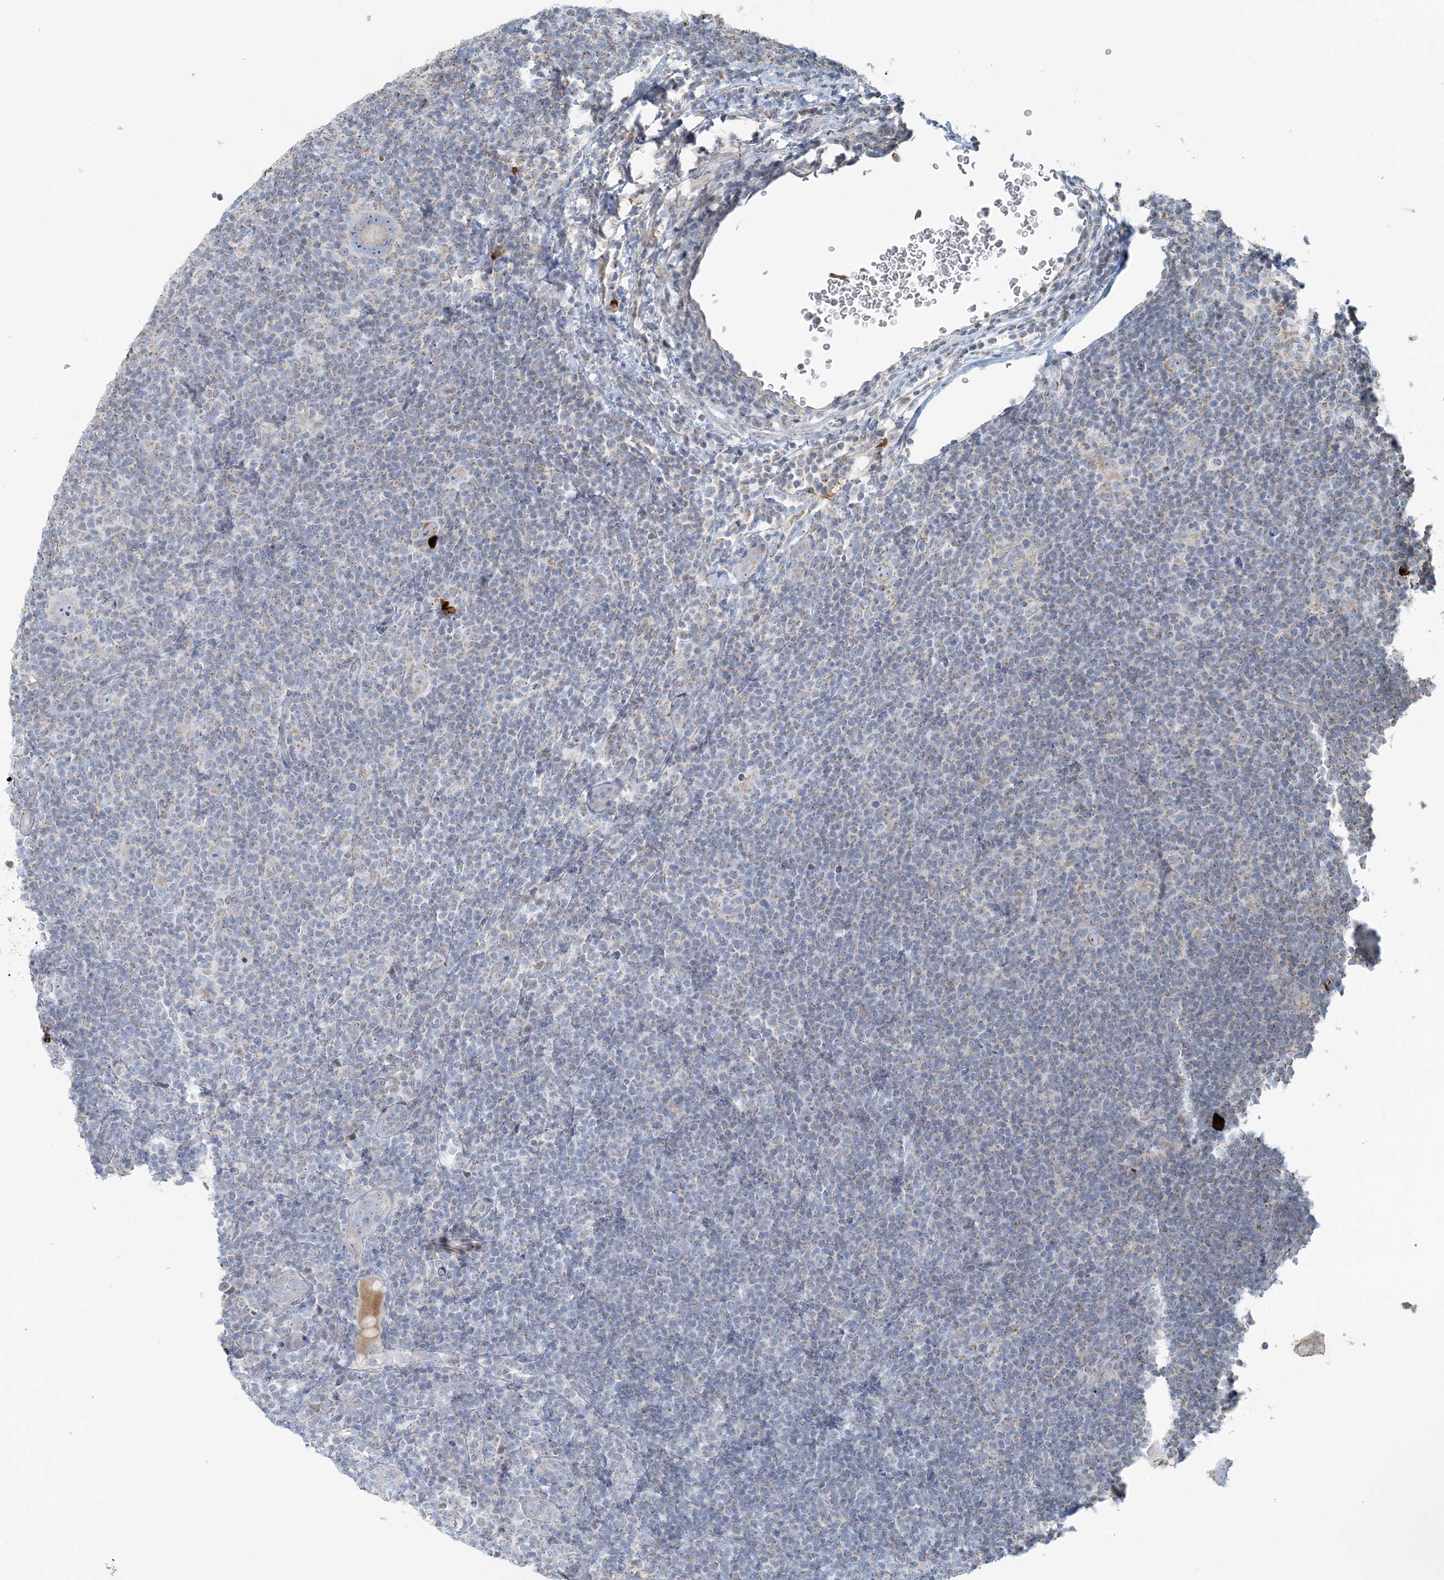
{"staining": {"intensity": "negative", "quantity": "none", "location": "none"}, "tissue": "lymphoma", "cell_type": "Tumor cells", "image_type": "cancer", "snomed": [{"axis": "morphology", "description": "Hodgkin's disease, NOS"}, {"axis": "topography", "description": "Lymph node"}], "caption": "Immunohistochemistry (IHC) of human lymphoma exhibits no expression in tumor cells.", "gene": "SLC22A16", "patient": {"sex": "female", "age": 57}}